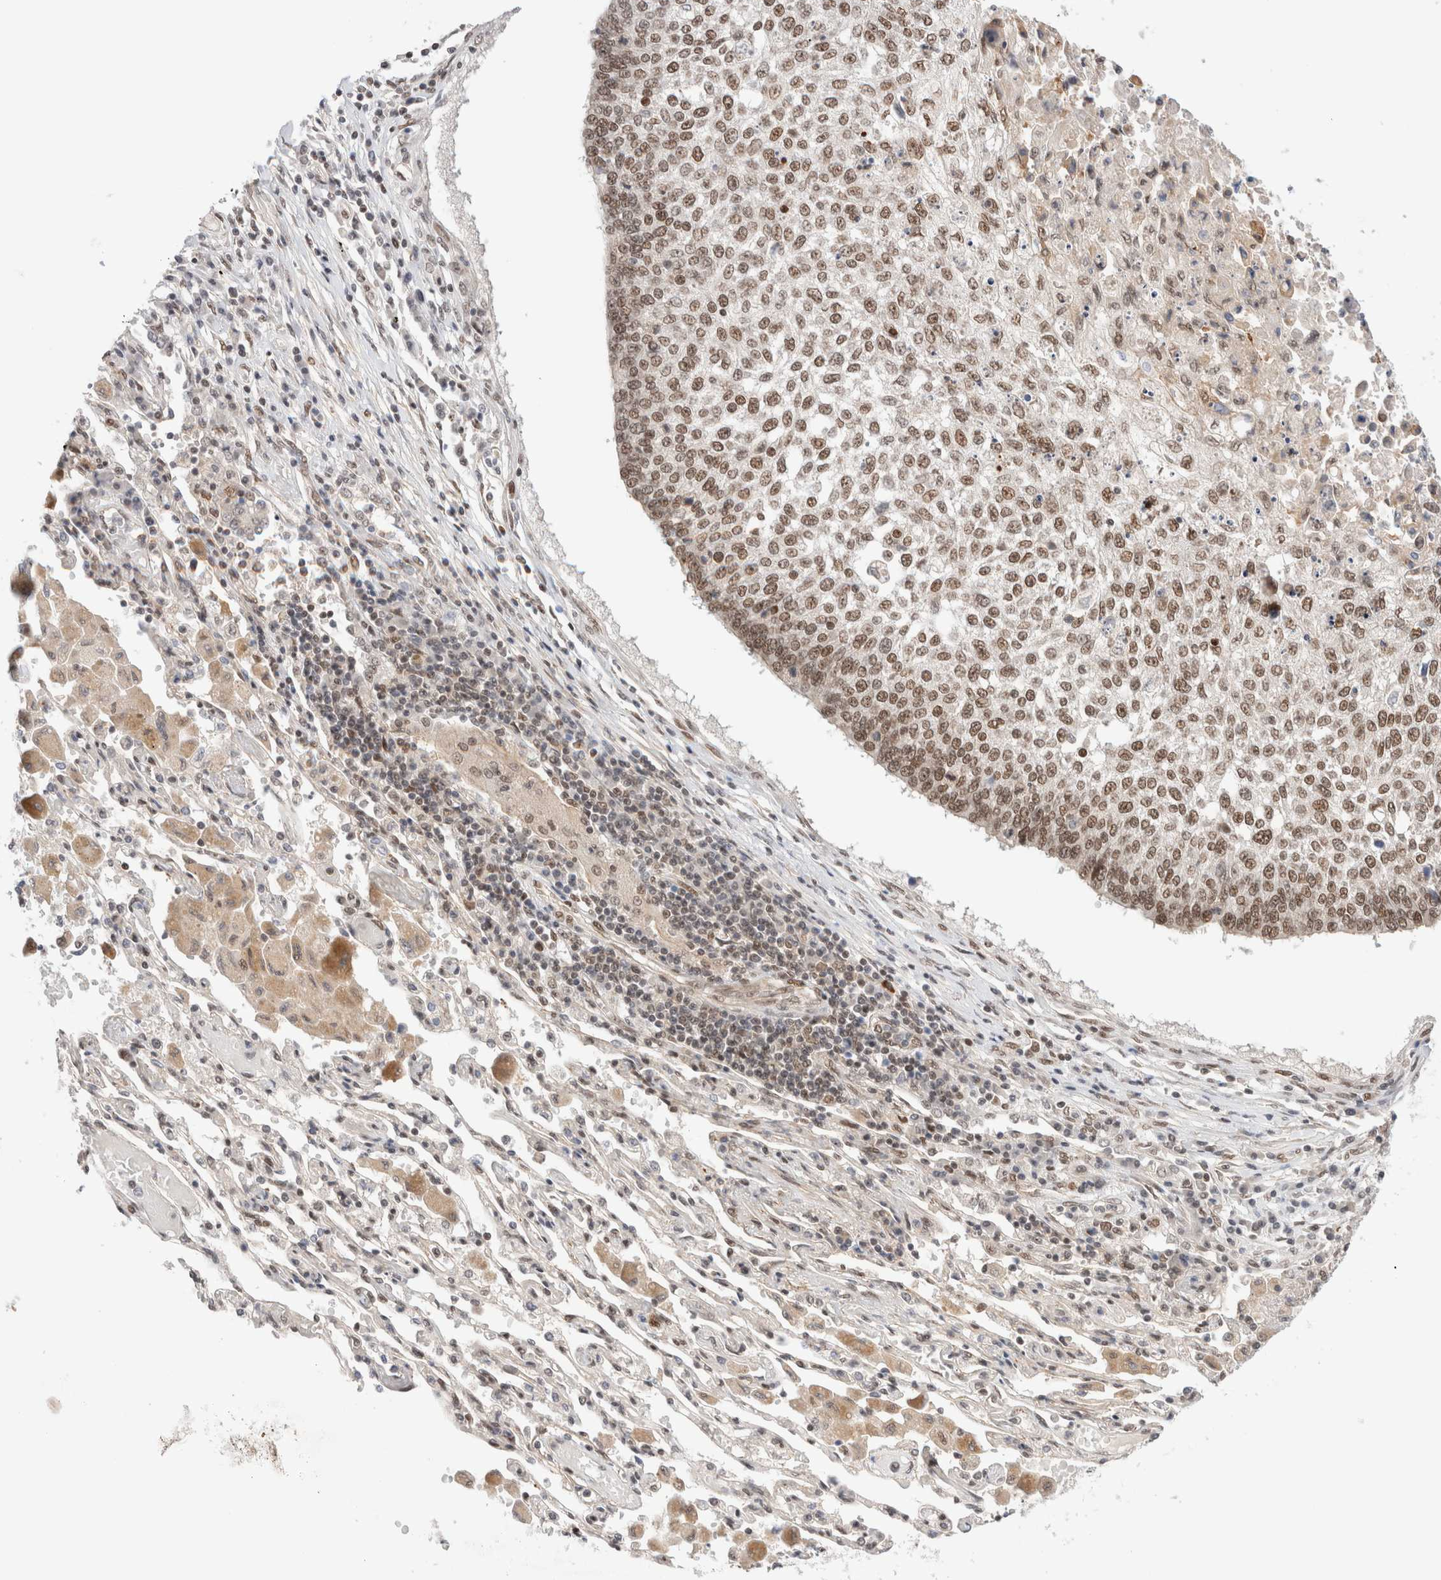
{"staining": {"intensity": "moderate", "quantity": ">75%", "location": "nuclear"}, "tissue": "lung cancer", "cell_type": "Tumor cells", "image_type": "cancer", "snomed": [{"axis": "morphology", "description": "Normal tissue, NOS"}, {"axis": "morphology", "description": "Squamous cell carcinoma, NOS"}, {"axis": "topography", "description": "Cartilage tissue"}, {"axis": "topography", "description": "Bronchus"}, {"axis": "topography", "description": "Lung"}, {"axis": "topography", "description": "Peripheral nerve tissue"}], "caption": "Tumor cells display moderate nuclear staining in about >75% of cells in lung cancer (squamous cell carcinoma).", "gene": "GATAD2A", "patient": {"sex": "female", "age": 49}}